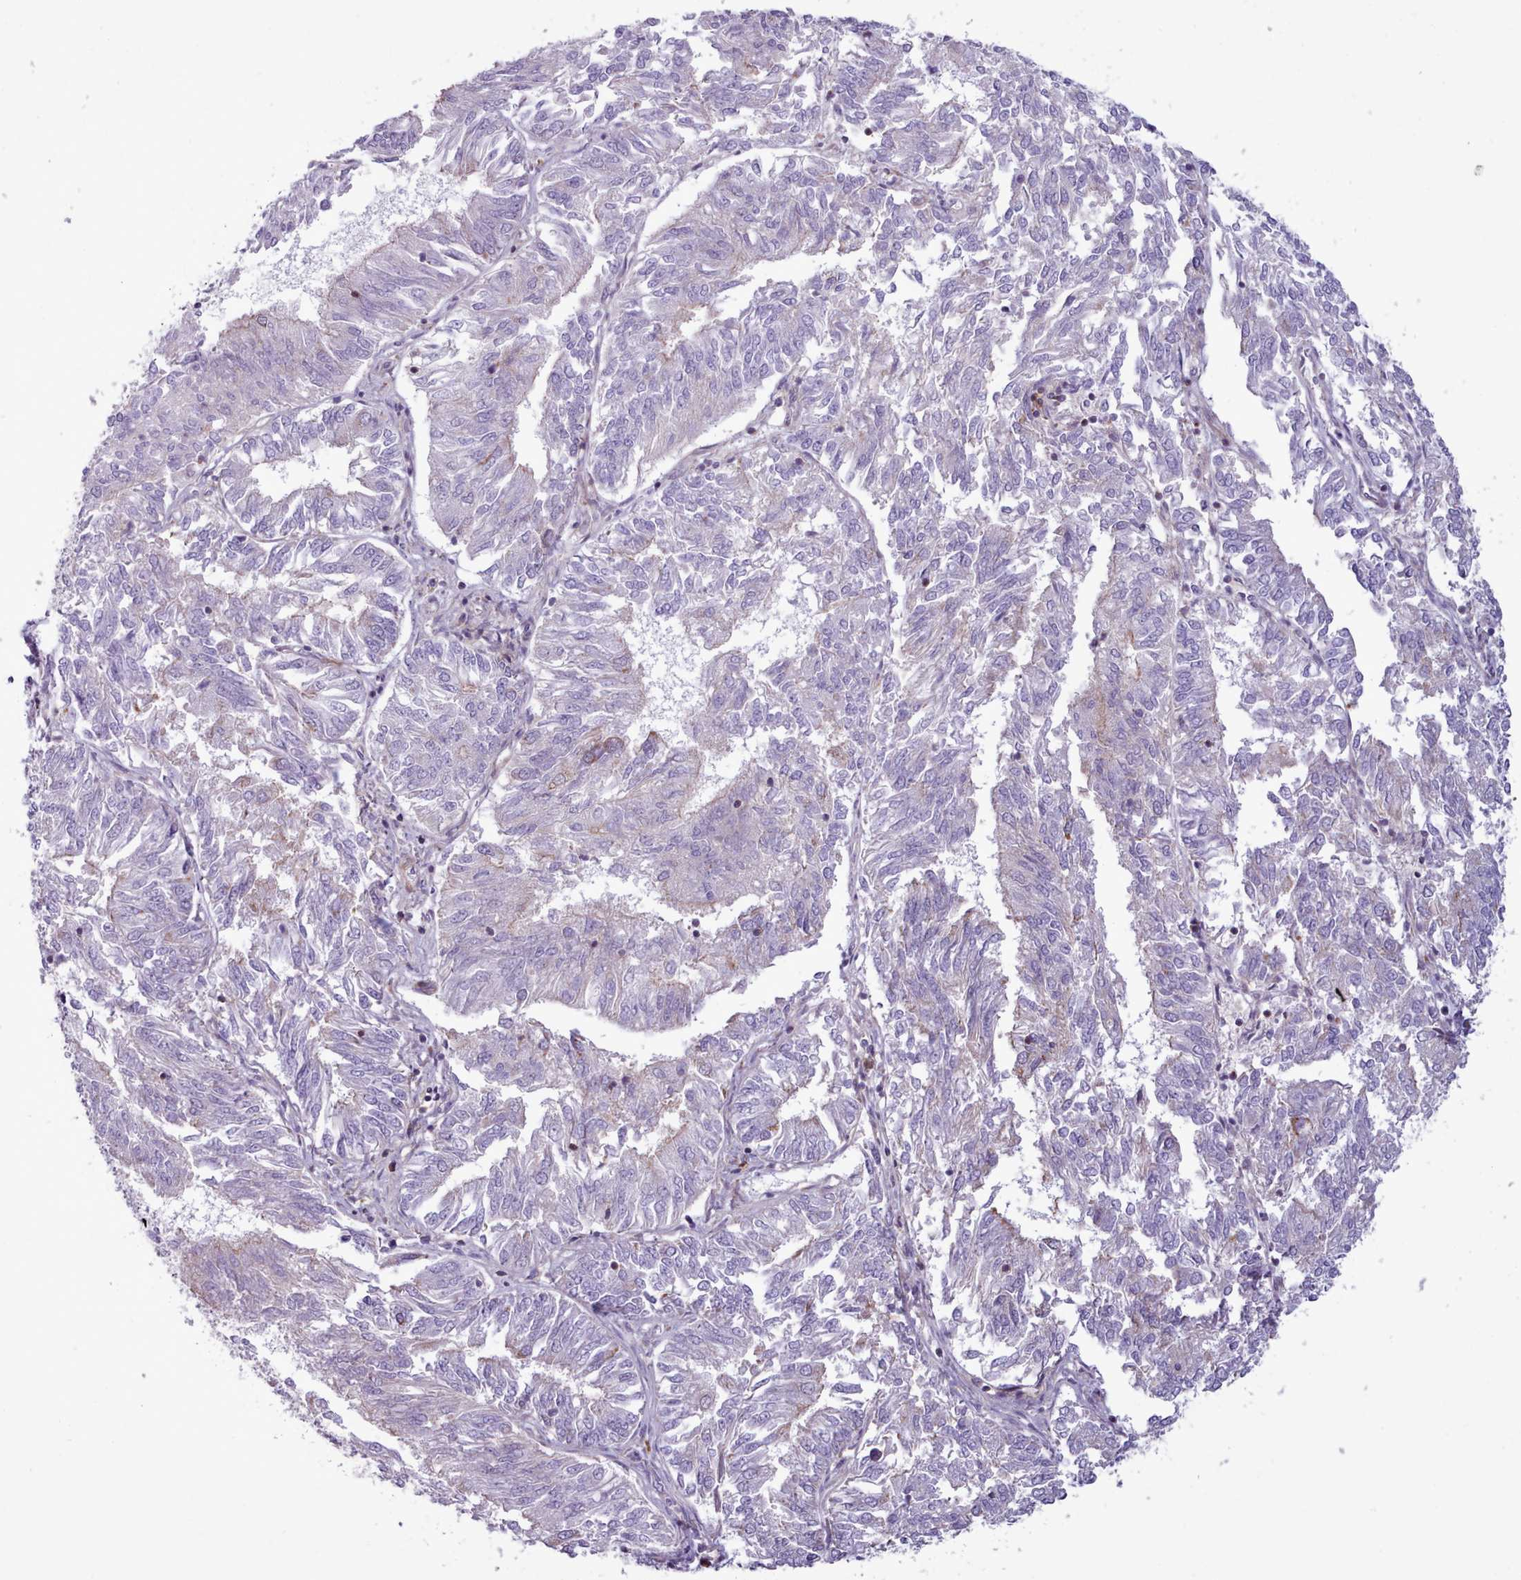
{"staining": {"intensity": "negative", "quantity": "none", "location": "none"}, "tissue": "endometrial cancer", "cell_type": "Tumor cells", "image_type": "cancer", "snomed": [{"axis": "morphology", "description": "Adenocarcinoma, NOS"}, {"axis": "topography", "description": "Endometrium"}], "caption": "Photomicrograph shows no significant protein staining in tumor cells of adenocarcinoma (endometrial).", "gene": "TENT4B", "patient": {"sex": "female", "age": 58}}